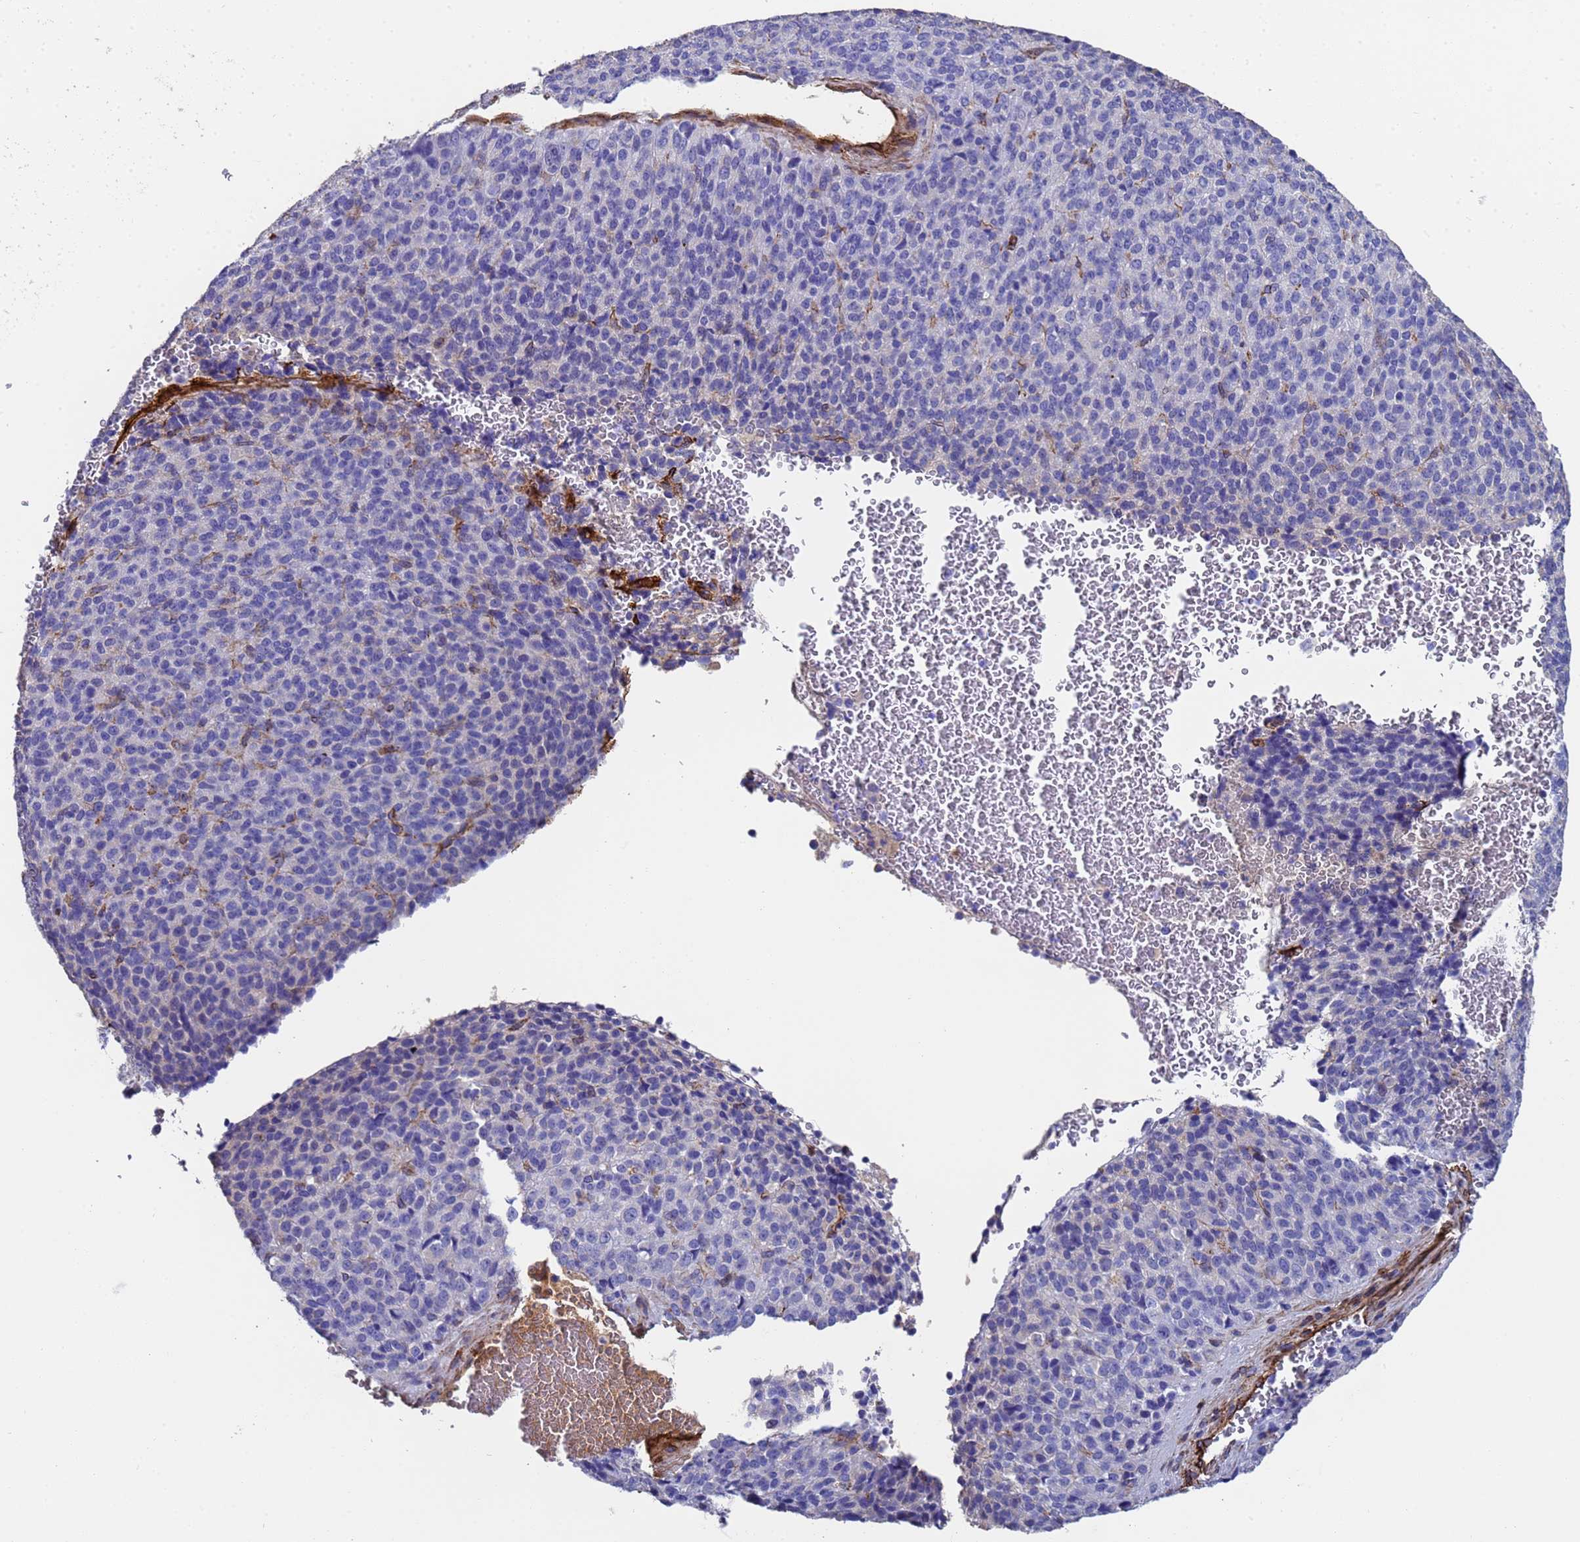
{"staining": {"intensity": "negative", "quantity": "none", "location": "none"}, "tissue": "melanoma", "cell_type": "Tumor cells", "image_type": "cancer", "snomed": [{"axis": "morphology", "description": "Malignant melanoma, Metastatic site"}, {"axis": "topography", "description": "Brain"}], "caption": "Image shows no protein expression in tumor cells of melanoma tissue.", "gene": "ADIPOQ", "patient": {"sex": "female", "age": 56}}